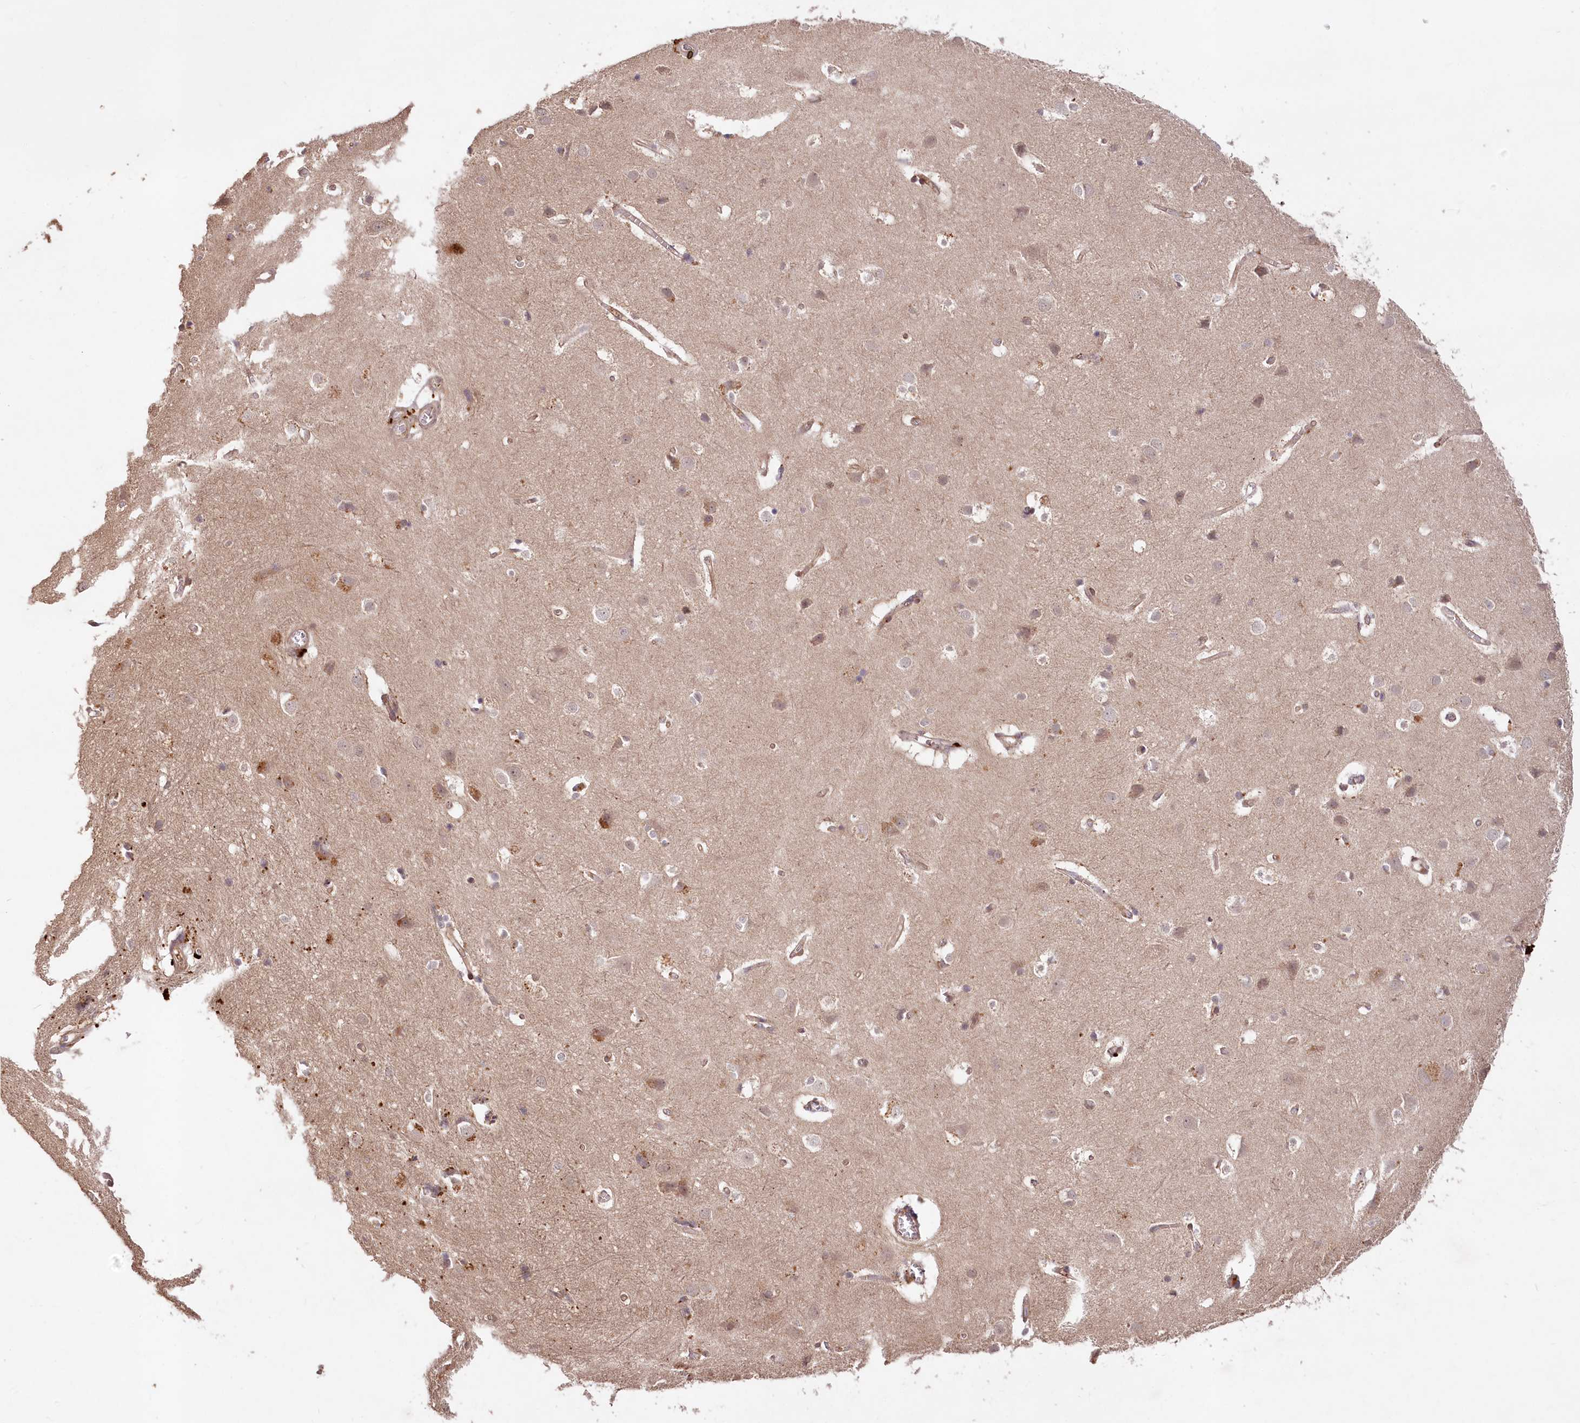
{"staining": {"intensity": "weak", "quantity": ">75%", "location": "cytoplasmic/membranous"}, "tissue": "cerebral cortex", "cell_type": "Endothelial cells", "image_type": "normal", "snomed": [{"axis": "morphology", "description": "Normal tissue, NOS"}, {"axis": "topography", "description": "Cerebral cortex"}], "caption": "Endothelial cells demonstrate low levels of weak cytoplasmic/membranous staining in about >75% of cells in normal human cerebral cortex.", "gene": "IRAK1BP1", "patient": {"sex": "male", "age": 54}}